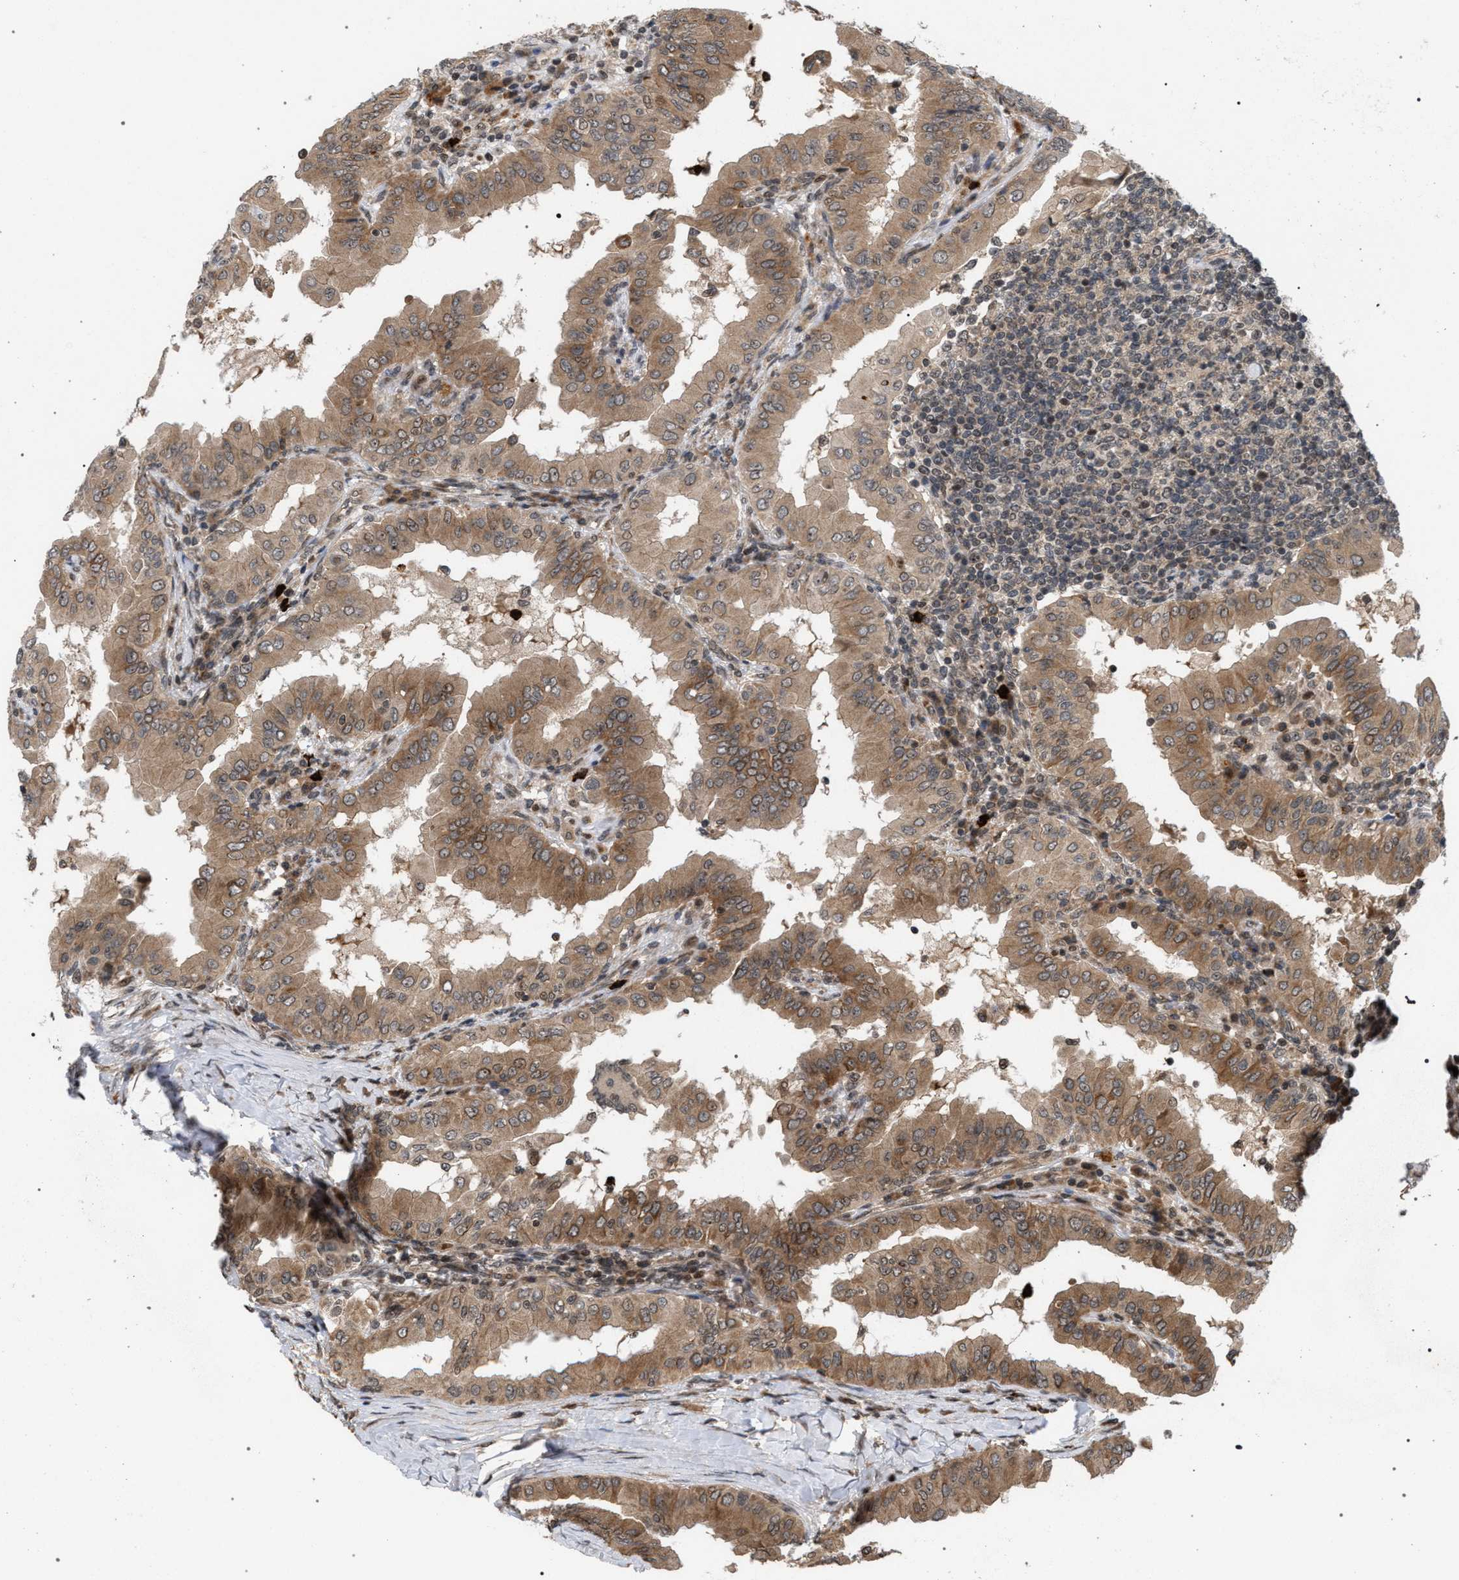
{"staining": {"intensity": "moderate", "quantity": ">75%", "location": "cytoplasmic/membranous"}, "tissue": "thyroid cancer", "cell_type": "Tumor cells", "image_type": "cancer", "snomed": [{"axis": "morphology", "description": "Papillary adenocarcinoma, NOS"}, {"axis": "topography", "description": "Thyroid gland"}], "caption": "This micrograph displays papillary adenocarcinoma (thyroid) stained with immunohistochemistry to label a protein in brown. The cytoplasmic/membranous of tumor cells show moderate positivity for the protein. Nuclei are counter-stained blue.", "gene": "IRAK4", "patient": {"sex": "male", "age": 33}}